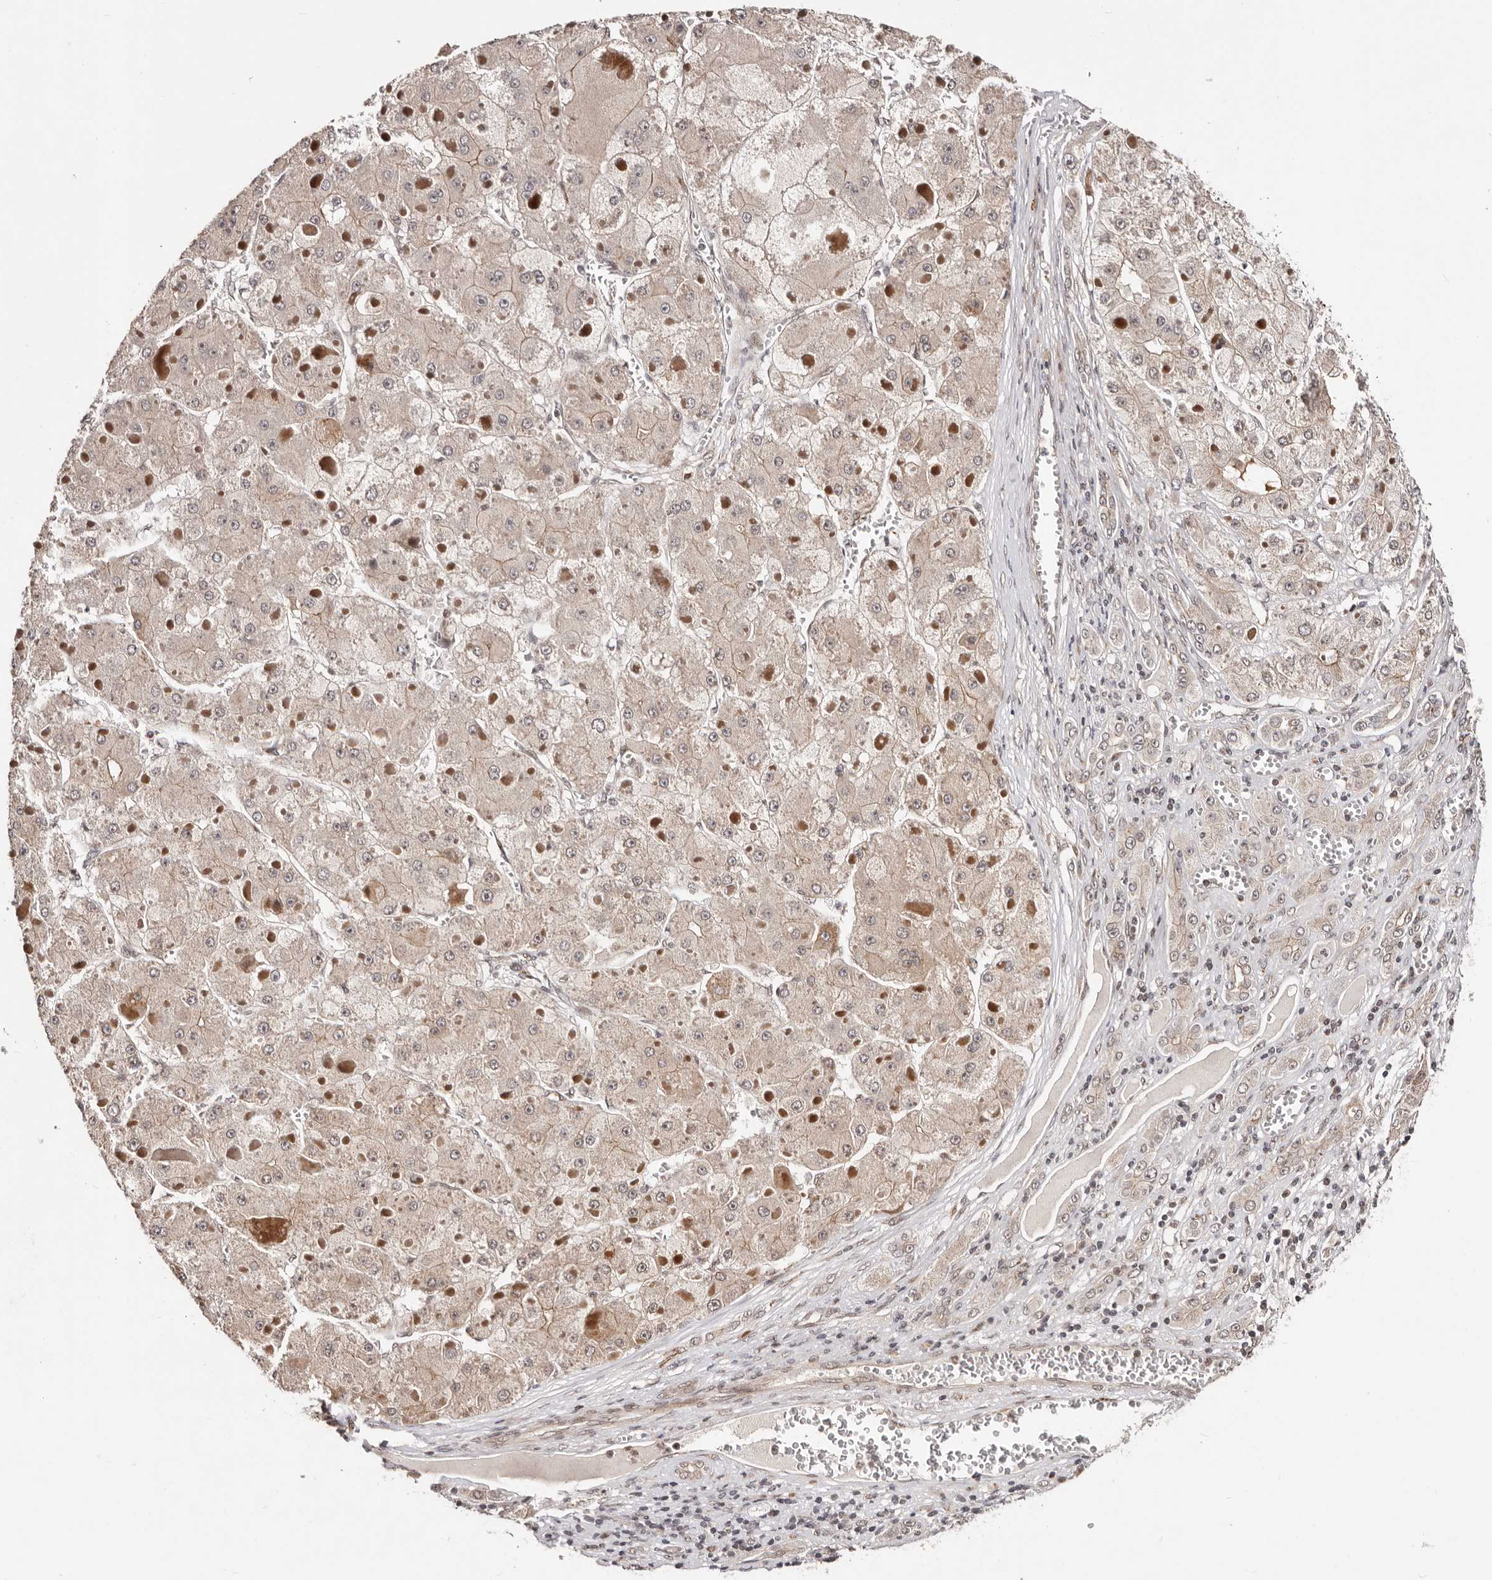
{"staining": {"intensity": "weak", "quantity": "<25%", "location": "cytoplasmic/membranous"}, "tissue": "liver cancer", "cell_type": "Tumor cells", "image_type": "cancer", "snomed": [{"axis": "morphology", "description": "Carcinoma, Hepatocellular, NOS"}, {"axis": "topography", "description": "Liver"}], "caption": "The immunohistochemistry (IHC) micrograph has no significant expression in tumor cells of liver hepatocellular carcinoma tissue.", "gene": "SRCAP", "patient": {"sex": "female", "age": 73}}